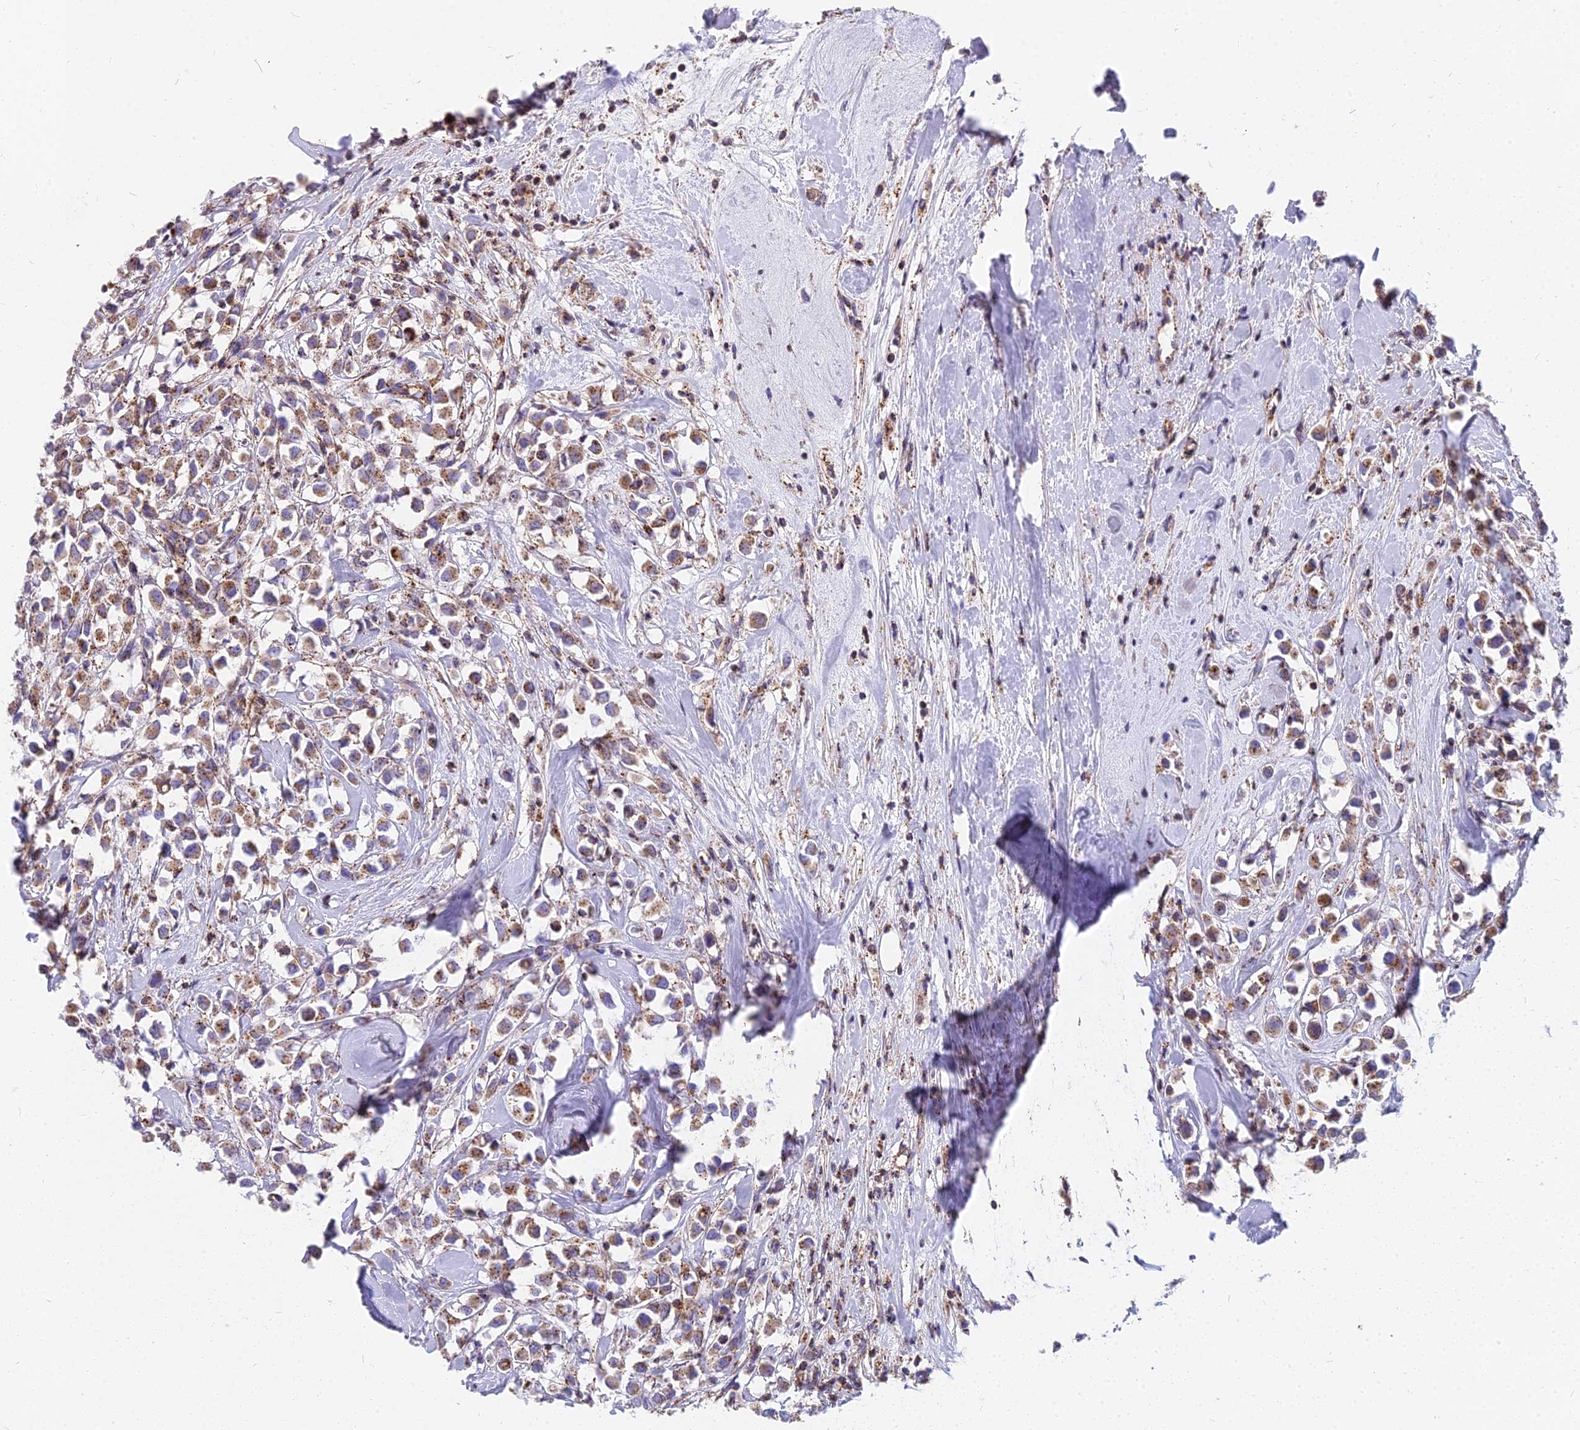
{"staining": {"intensity": "moderate", "quantity": ">75%", "location": "cytoplasmic/membranous"}, "tissue": "breast cancer", "cell_type": "Tumor cells", "image_type": "cancer", "snomed": [{"axis": "morphology", "description": "Duct carcinoma"}, {"axis": "topography", "description": "Breast"}], "caption": "This is an image of IHC staining of breast cancer (intraductal carcinoma), which shows moderate positivity in the cytoplasmic/membranous of tumor cells.", "gene": "FRMPD1", "patient": {"sex": "female", "age": 87}}